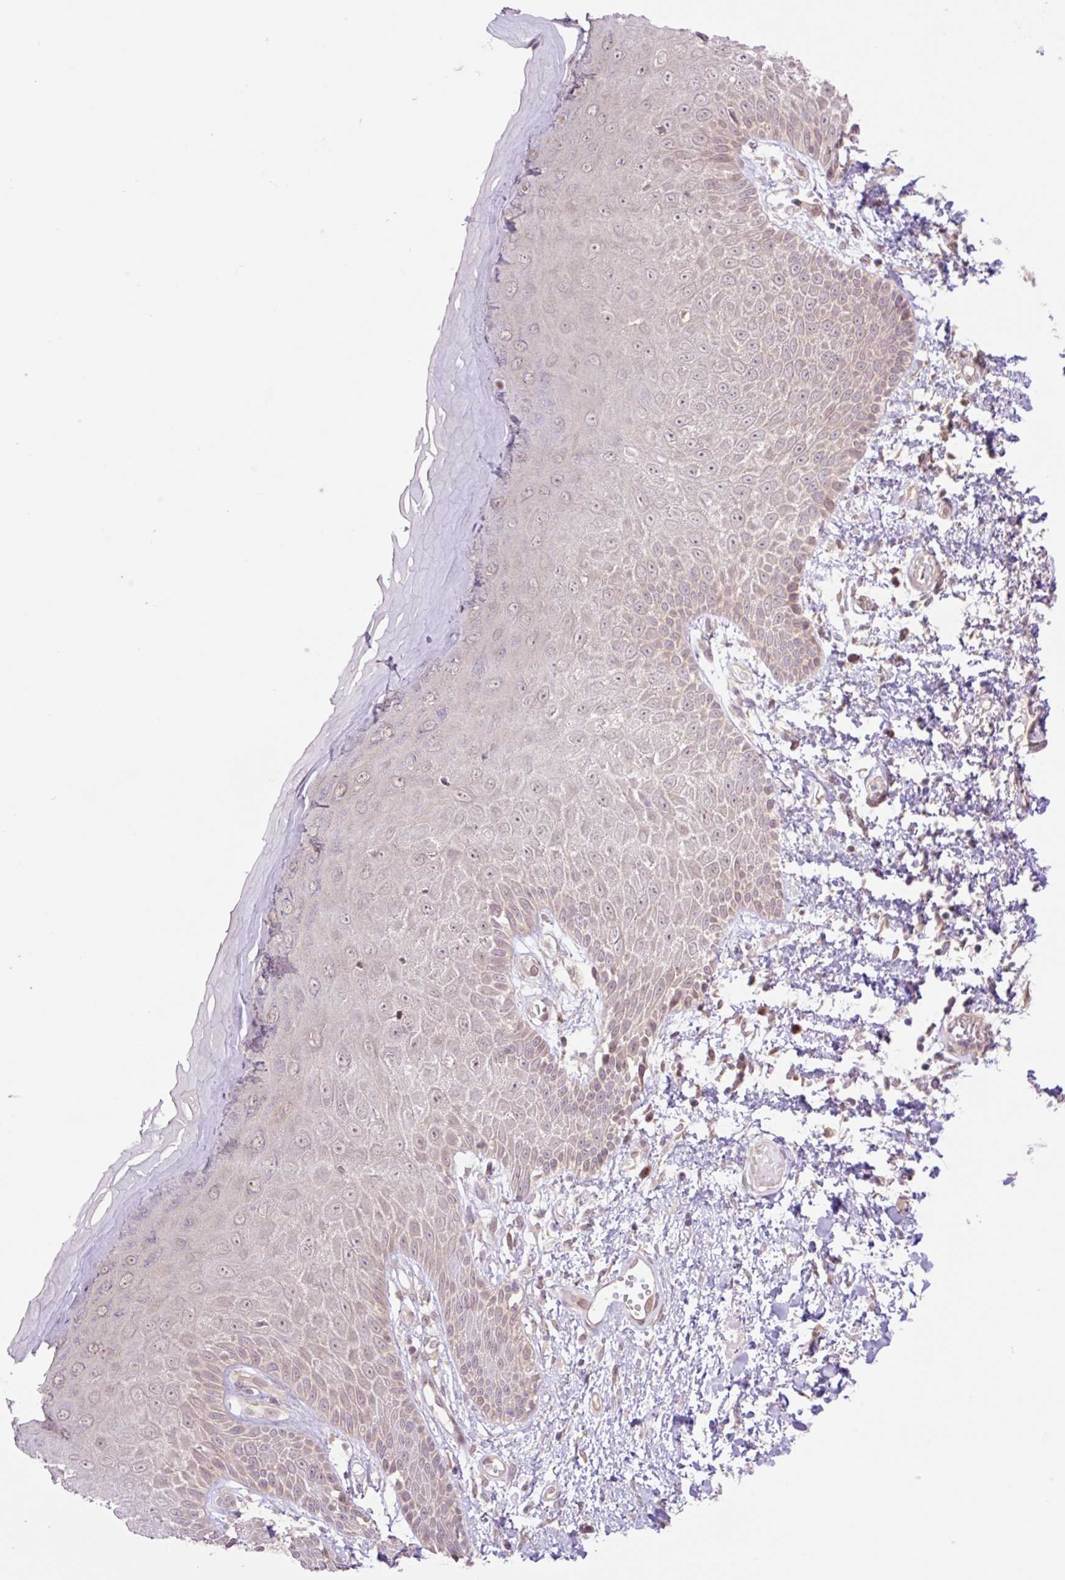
{"staining": {"intensity": "moderate", "quantity": "25%-75%", "location": "cytoplasmic/membranous,nuclear"}, "tissue": "skin", "cell_type": "Epidermal cells", "image_type": "normal", "snomed": [{"axis": "morphology", "description": "Normal tissue, NOS"}, {"axis": "topography", "description": "Anal"}, {"axis": "topography", "description": "Peripheral nerve tissue"}], "caption": "This is a photomicrograph of IHC staining of benign skin, which shows moderate staining in the cytoplasmic/membranous,nuclear of epidermal cells.", "gene": "VPS25", "patient": {"sex": "male", "age": 78}}